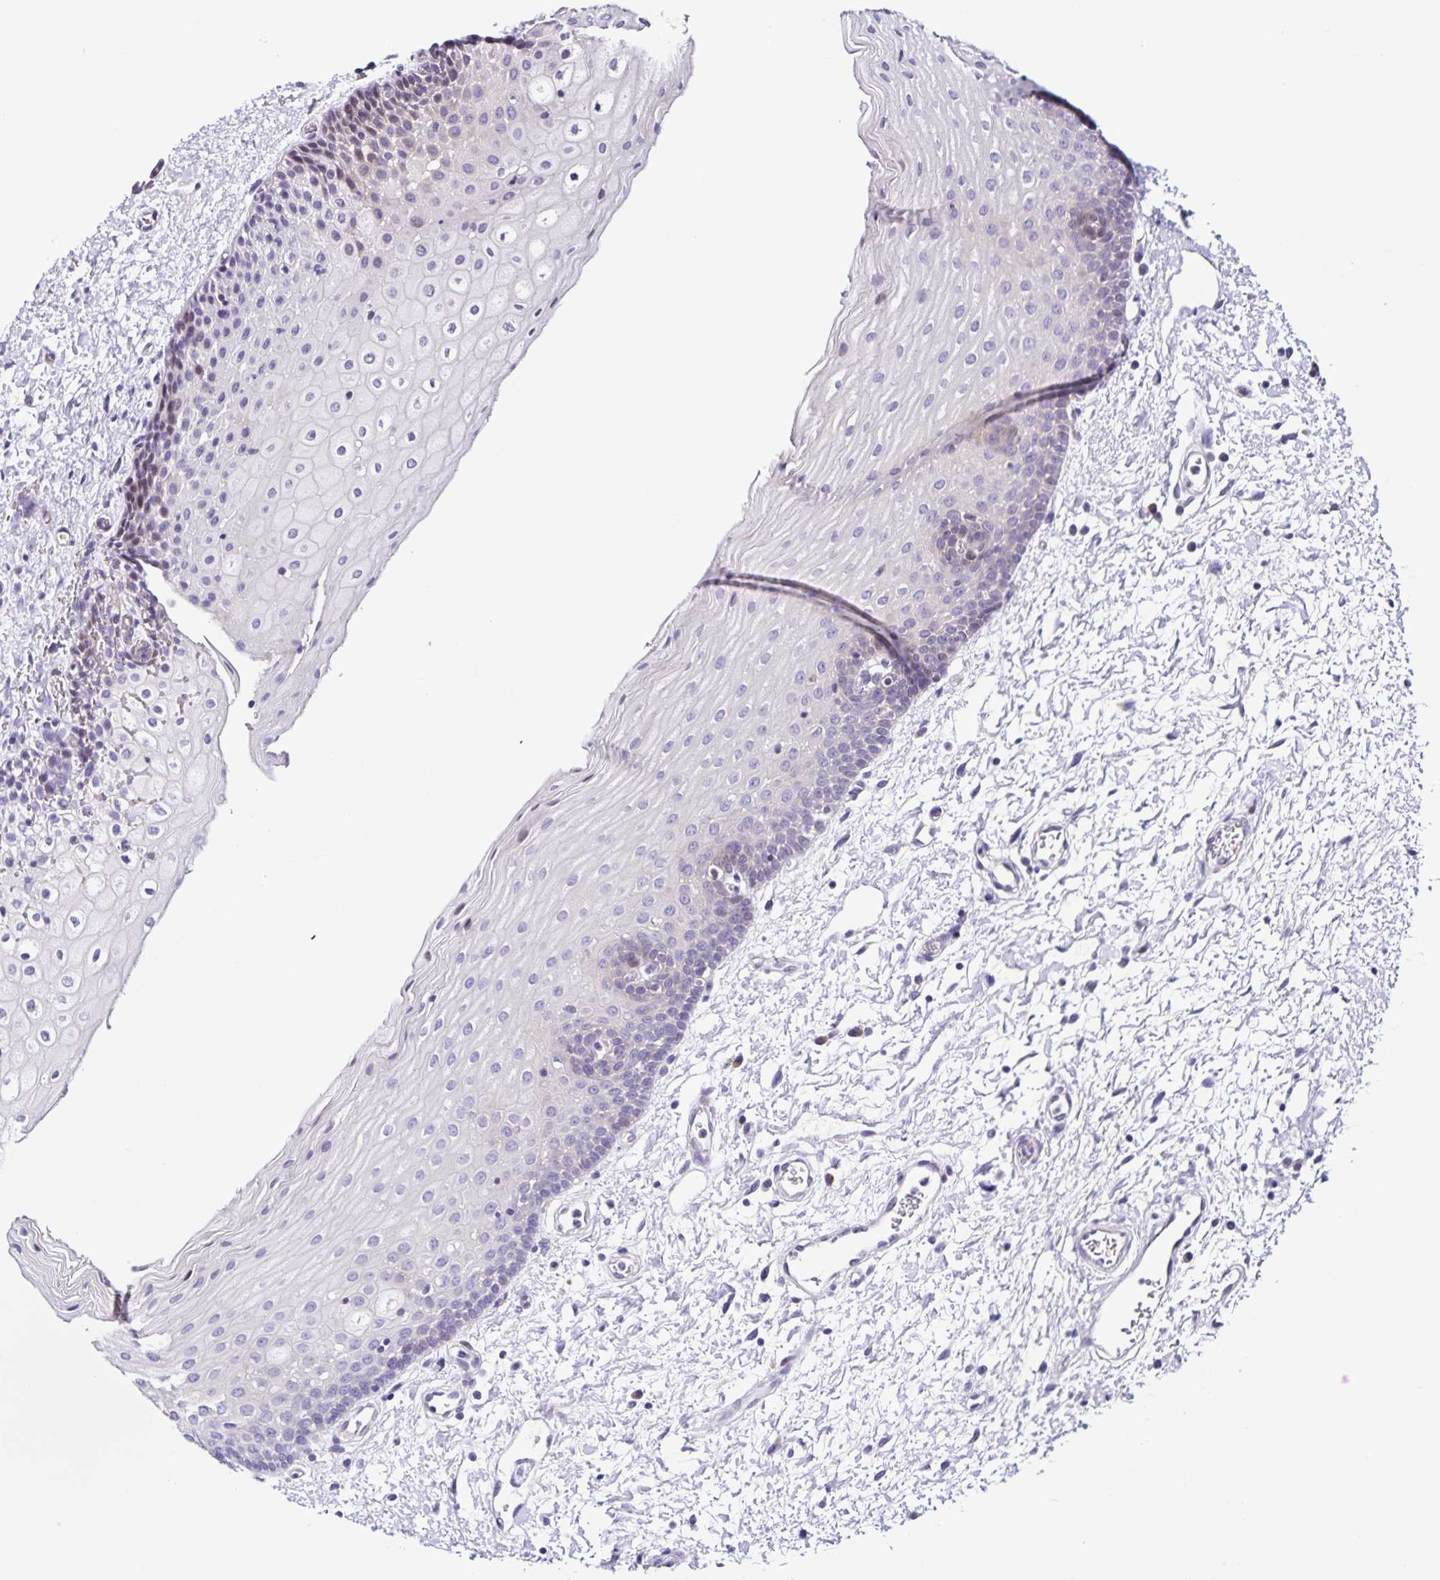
{"staining": {"intensity": "negative", "quantity": "none", "location": "none"}, "tissue": "oral mucosa", "cell_type": "Squamous epithelial cells", "image_type": "normal", "snomed": [{"axis": "morphology", "description": "Normal tissue, NOS"}, {"axis": "topography", "description": "Oral tissue"}], "caption": "Immunohistochemical staining of unremarkable human oral mucosa displays no significant staining in squamous epithelial cells. (Brightfield microscopy of DAB (3,3'-diaminobenzidine) IHC at high magnification).", "gene": "RNFT2", "patient": {"sex": "female", "age": 43}}